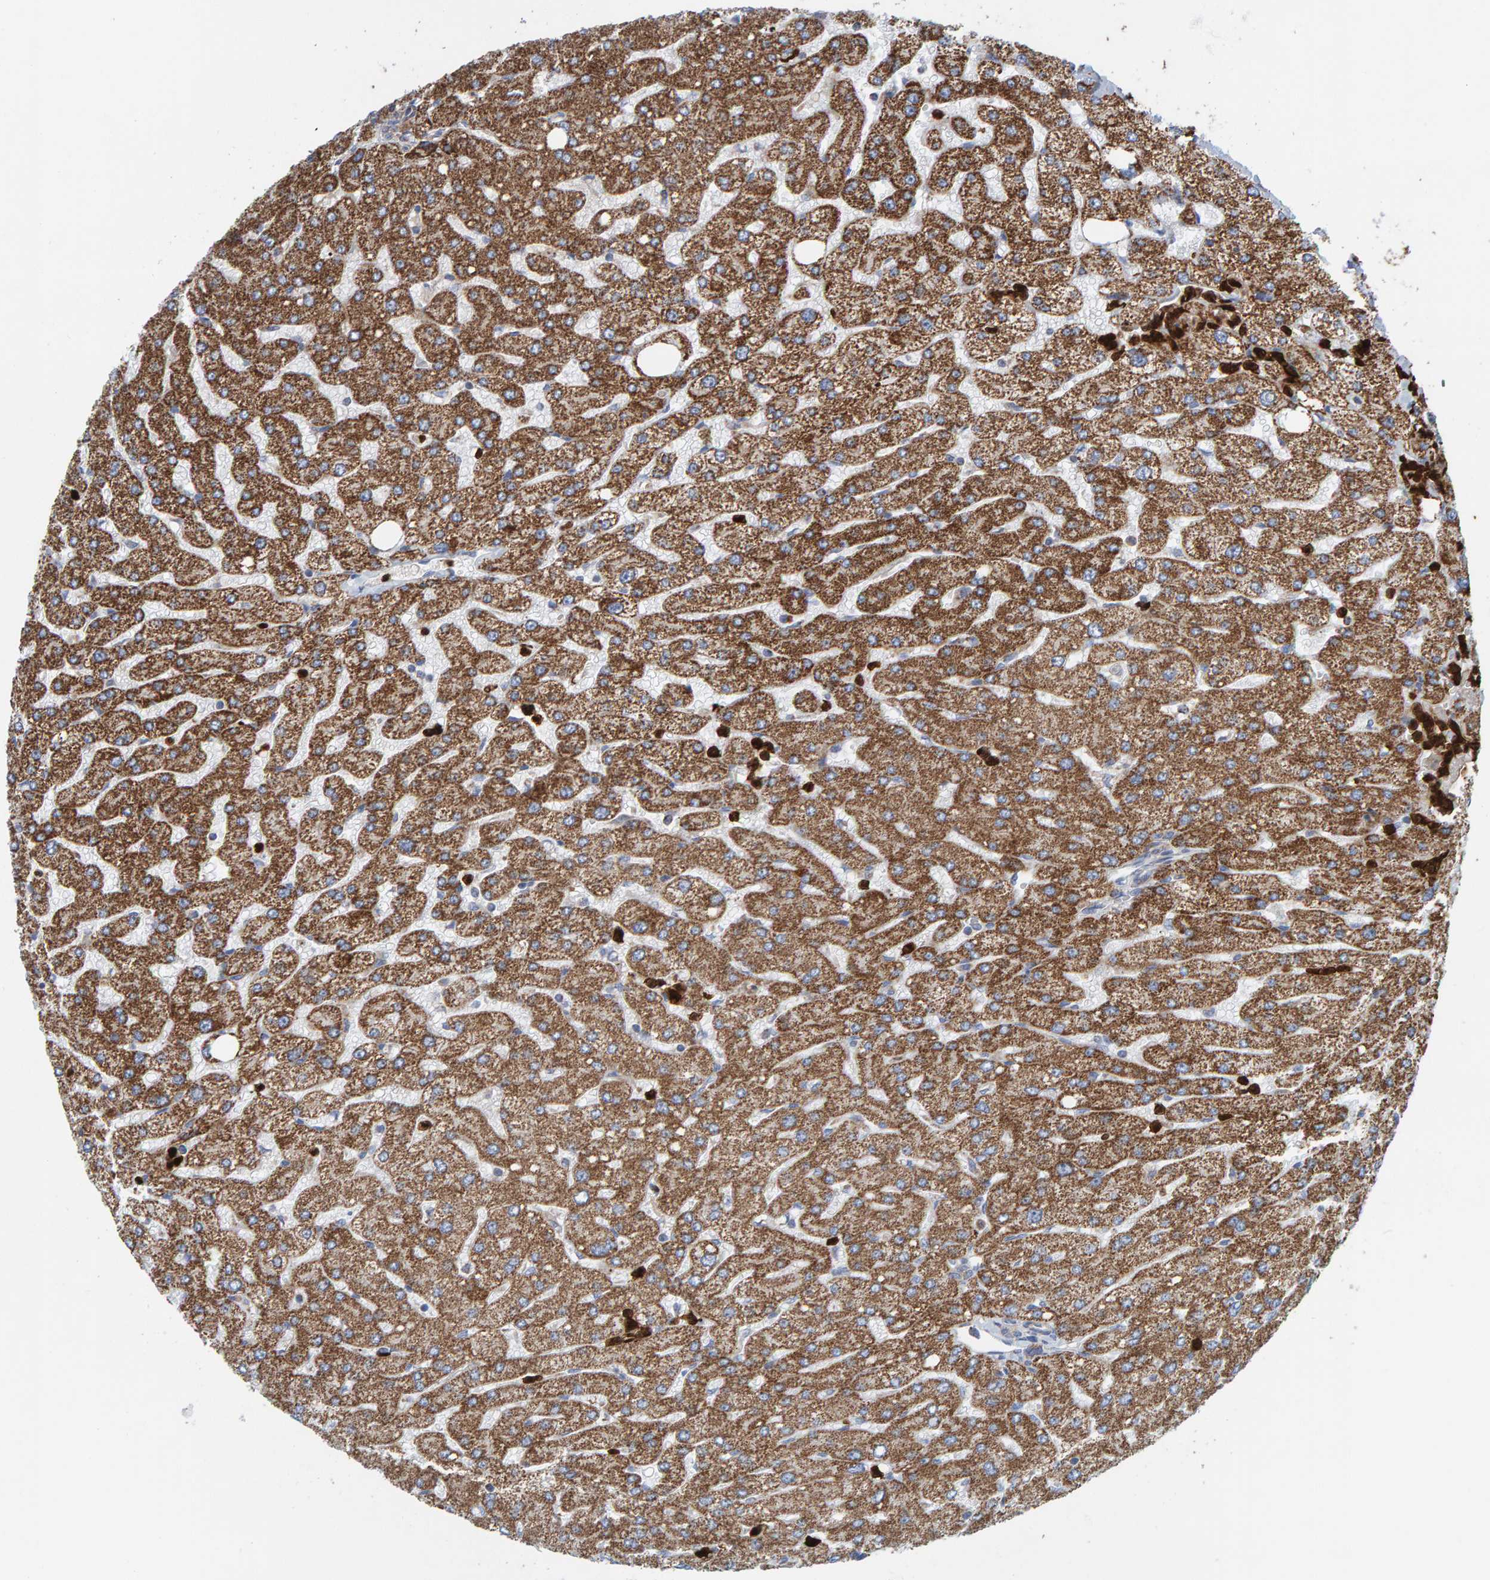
{"staining": {"intensity": "negative", "quantity": "none", "location": "none"}, "tissue": "liver", "cell_type": "Cholangiocytes", "image_type": "normal", "snomed": [{"axis": "morphology", "description": "Normal tissue, NOS"}, {"axis": "topography", "description": "Liver"}], "caption": "High power microscopy image of an IHC image of normal liver, revealing no significant expression in cholangiocytes.", "gene": "B9D1", "patient": {"sex": "male", "age": 55}}